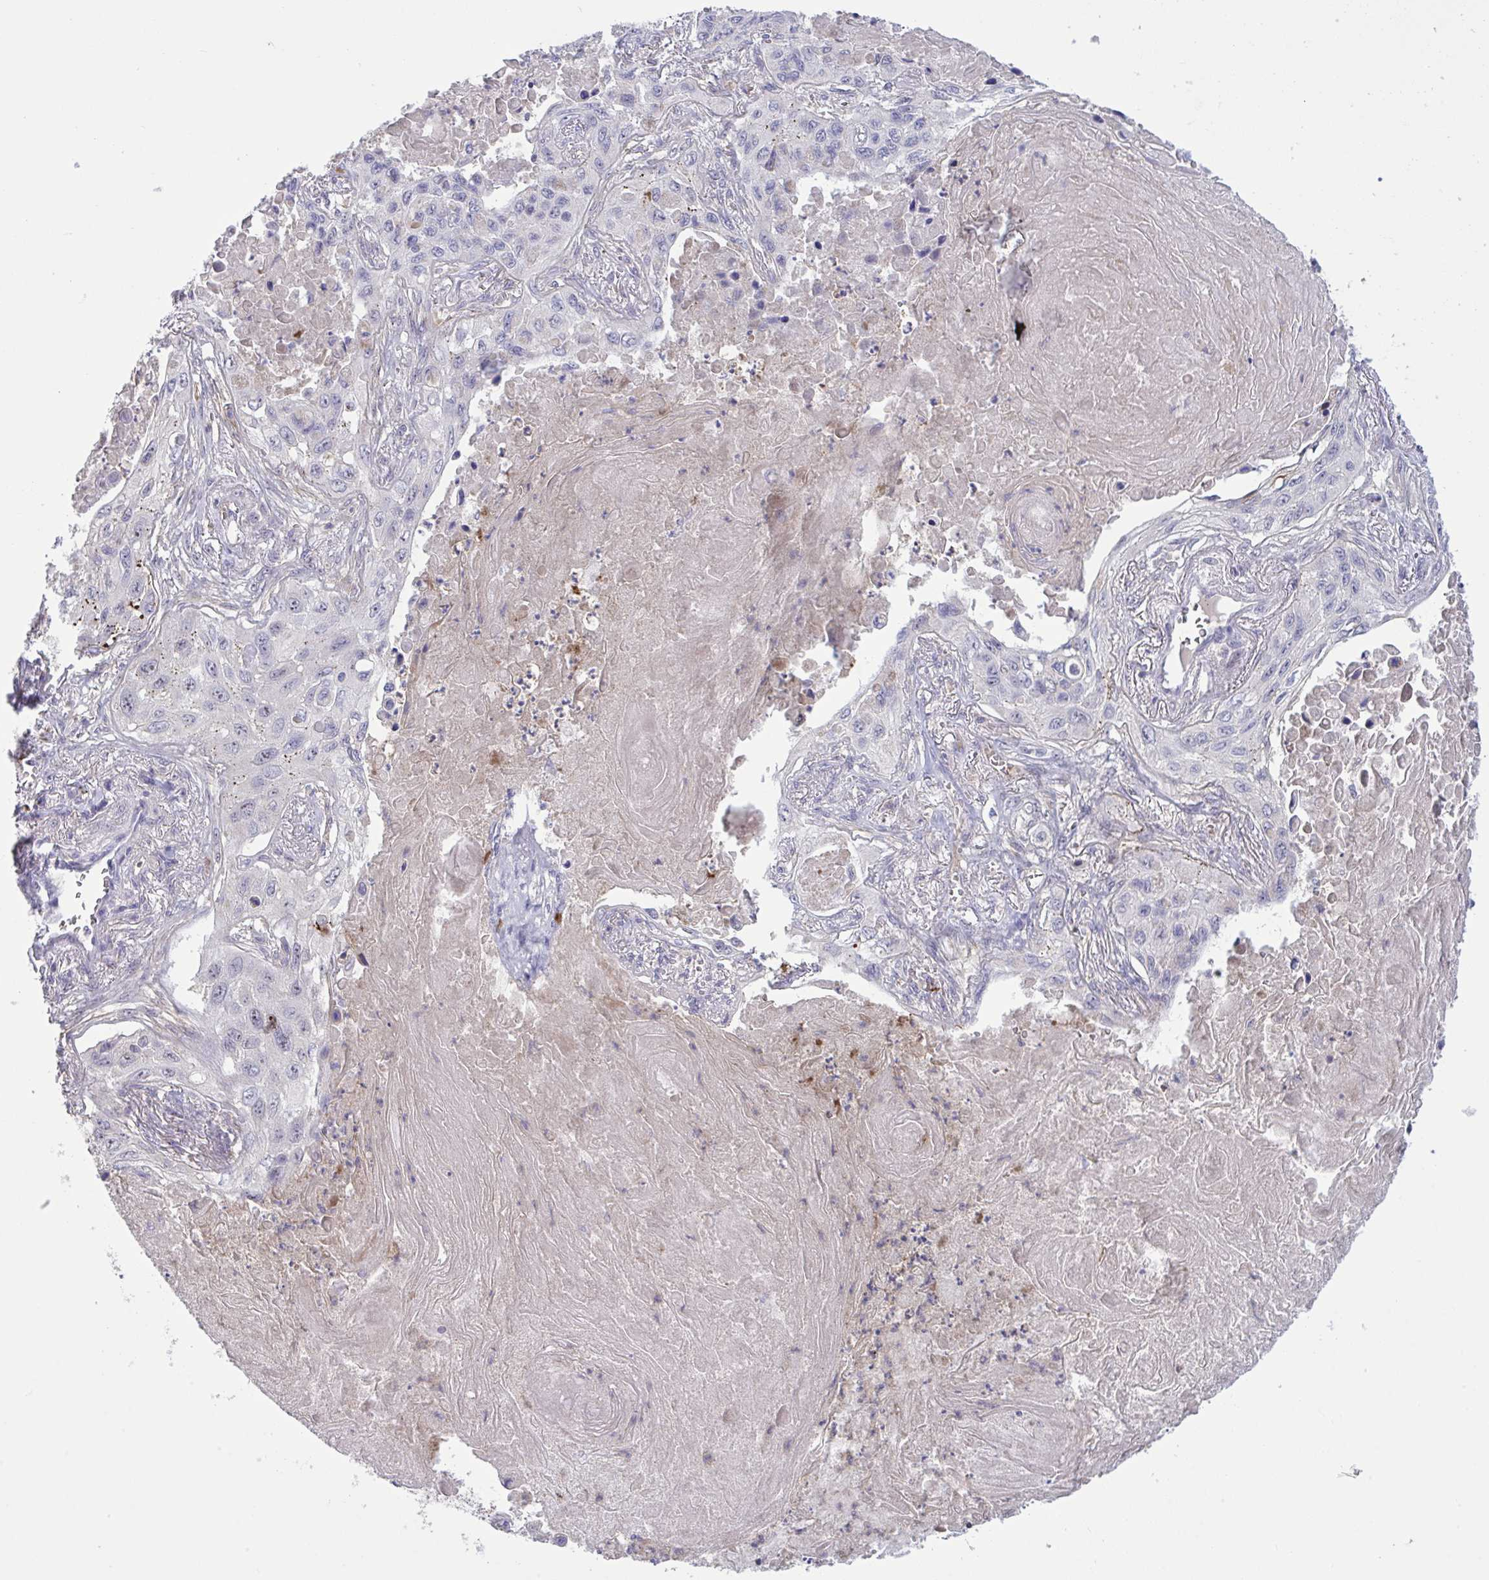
{"staining": {"intensity": "negative", "quantity": "none", "location": "none"}, "tissue": "lung cancer", "cell_type": "Tumor cells", "image_type": "cancer", "snomed": [{"axis": "morphology", "description": "Squamous cell carcinoma, NOS"}, {"axis": "topography", "description": "Lung"}], "caption": "Immunohistochemistry of squamous cell carcinoma (lung) displays no staining in tumor cells. Brightfield microscopy of immunohistochemistry (IHC) stained with DAB (3,3'-diaminobenzidine) (brown) and hematoxylin (blue), captured at high magnification.", "gene": "CD101", "patient": {"sex": "male", "age": 75}}